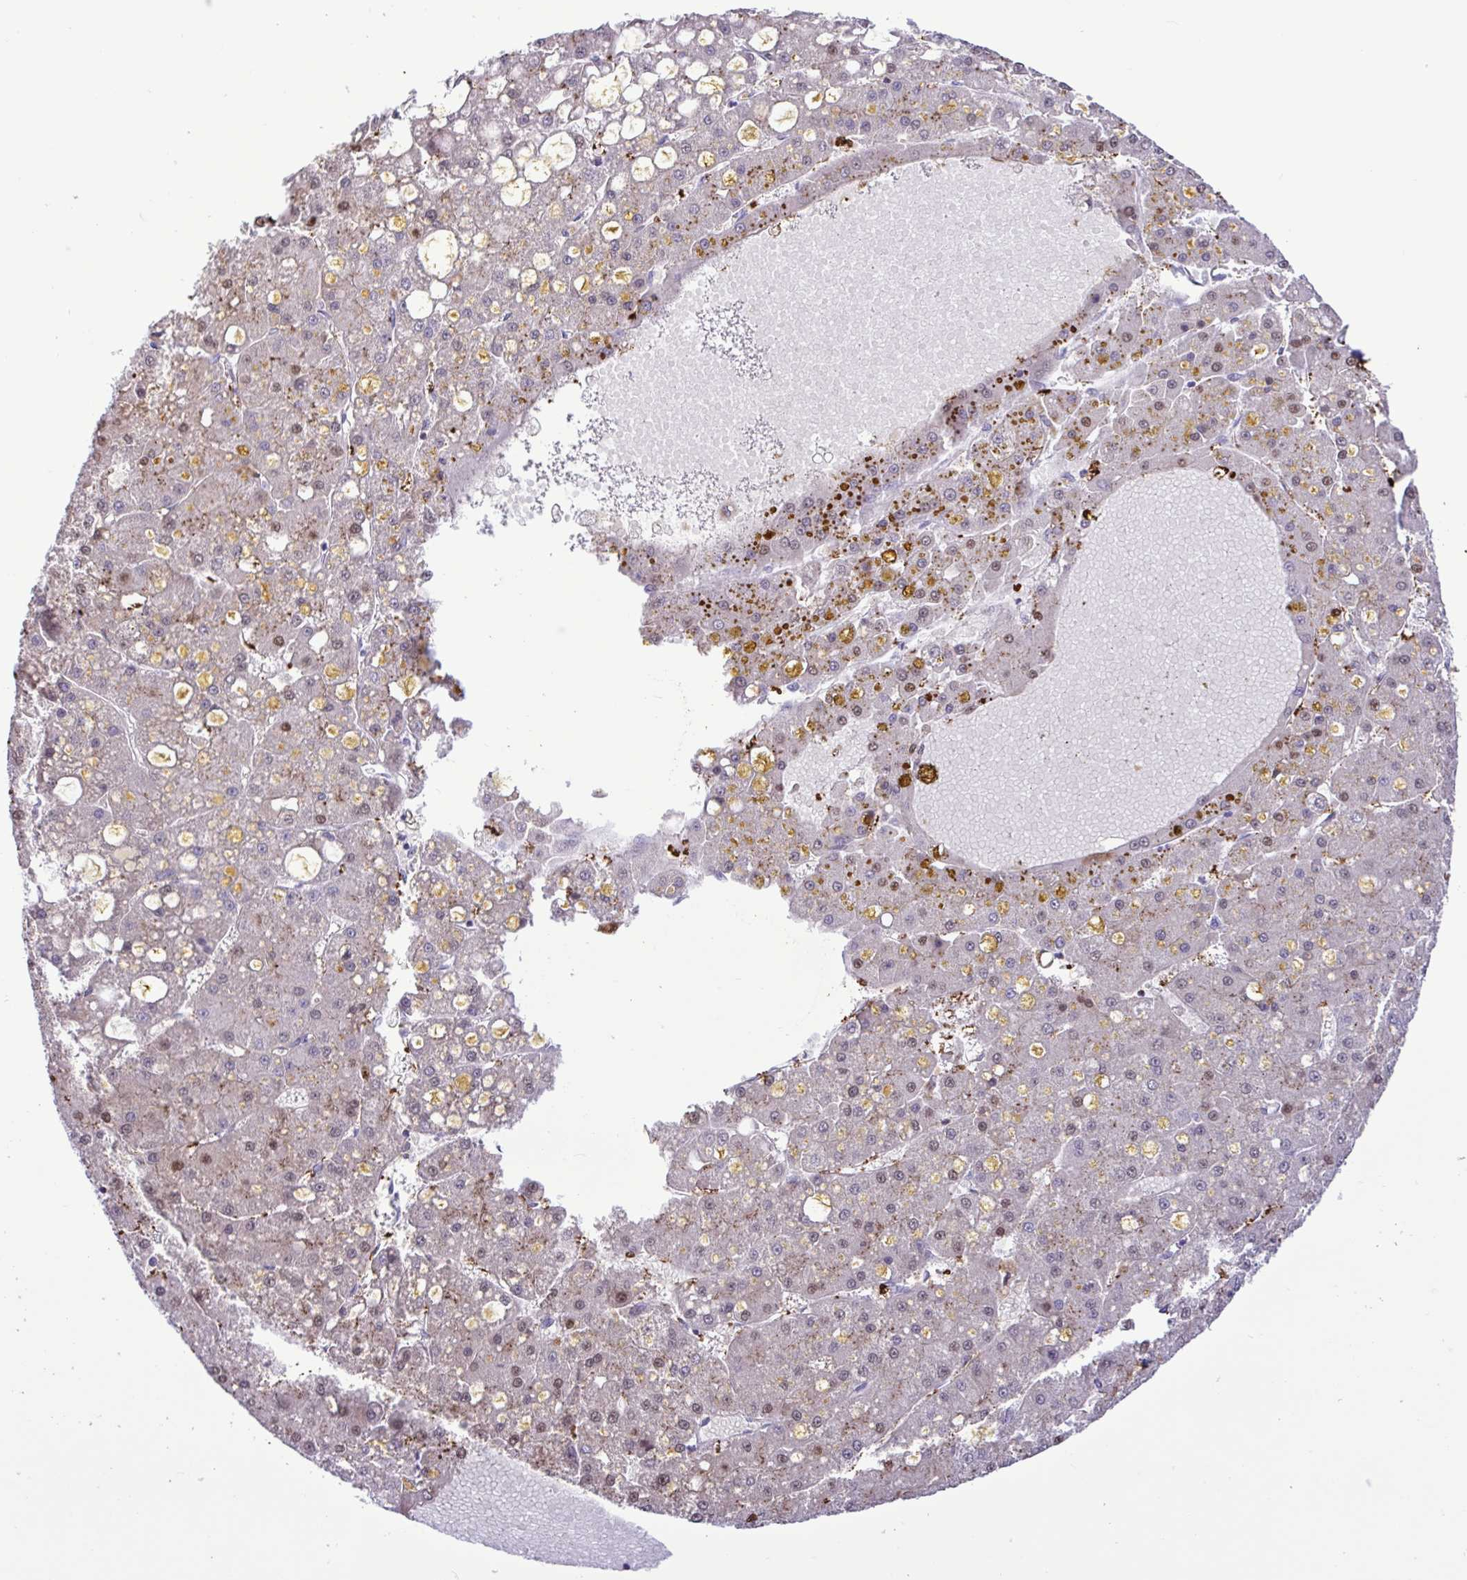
{"staining": {"intensity": "weak", "quantity": "<25%", "location": "cytoplasmic/membranous,nuclear"}, "tissue": "liver cancer", "cell_type": "Tumor cells", "image_type": "cancer", "snomed": [{"axis": "morphology", "description": "Carcinoma, Hepatocellular, NOS"}, {"axis": "topography", "description": "Liver"}], "caption": "Immunohistochemical staining of hepatocellular carcinoma (liver) demonstrates no significant expression in tumor cells.", "gene": "XCL1", "patient": {"sex": "male", "age": 67}}